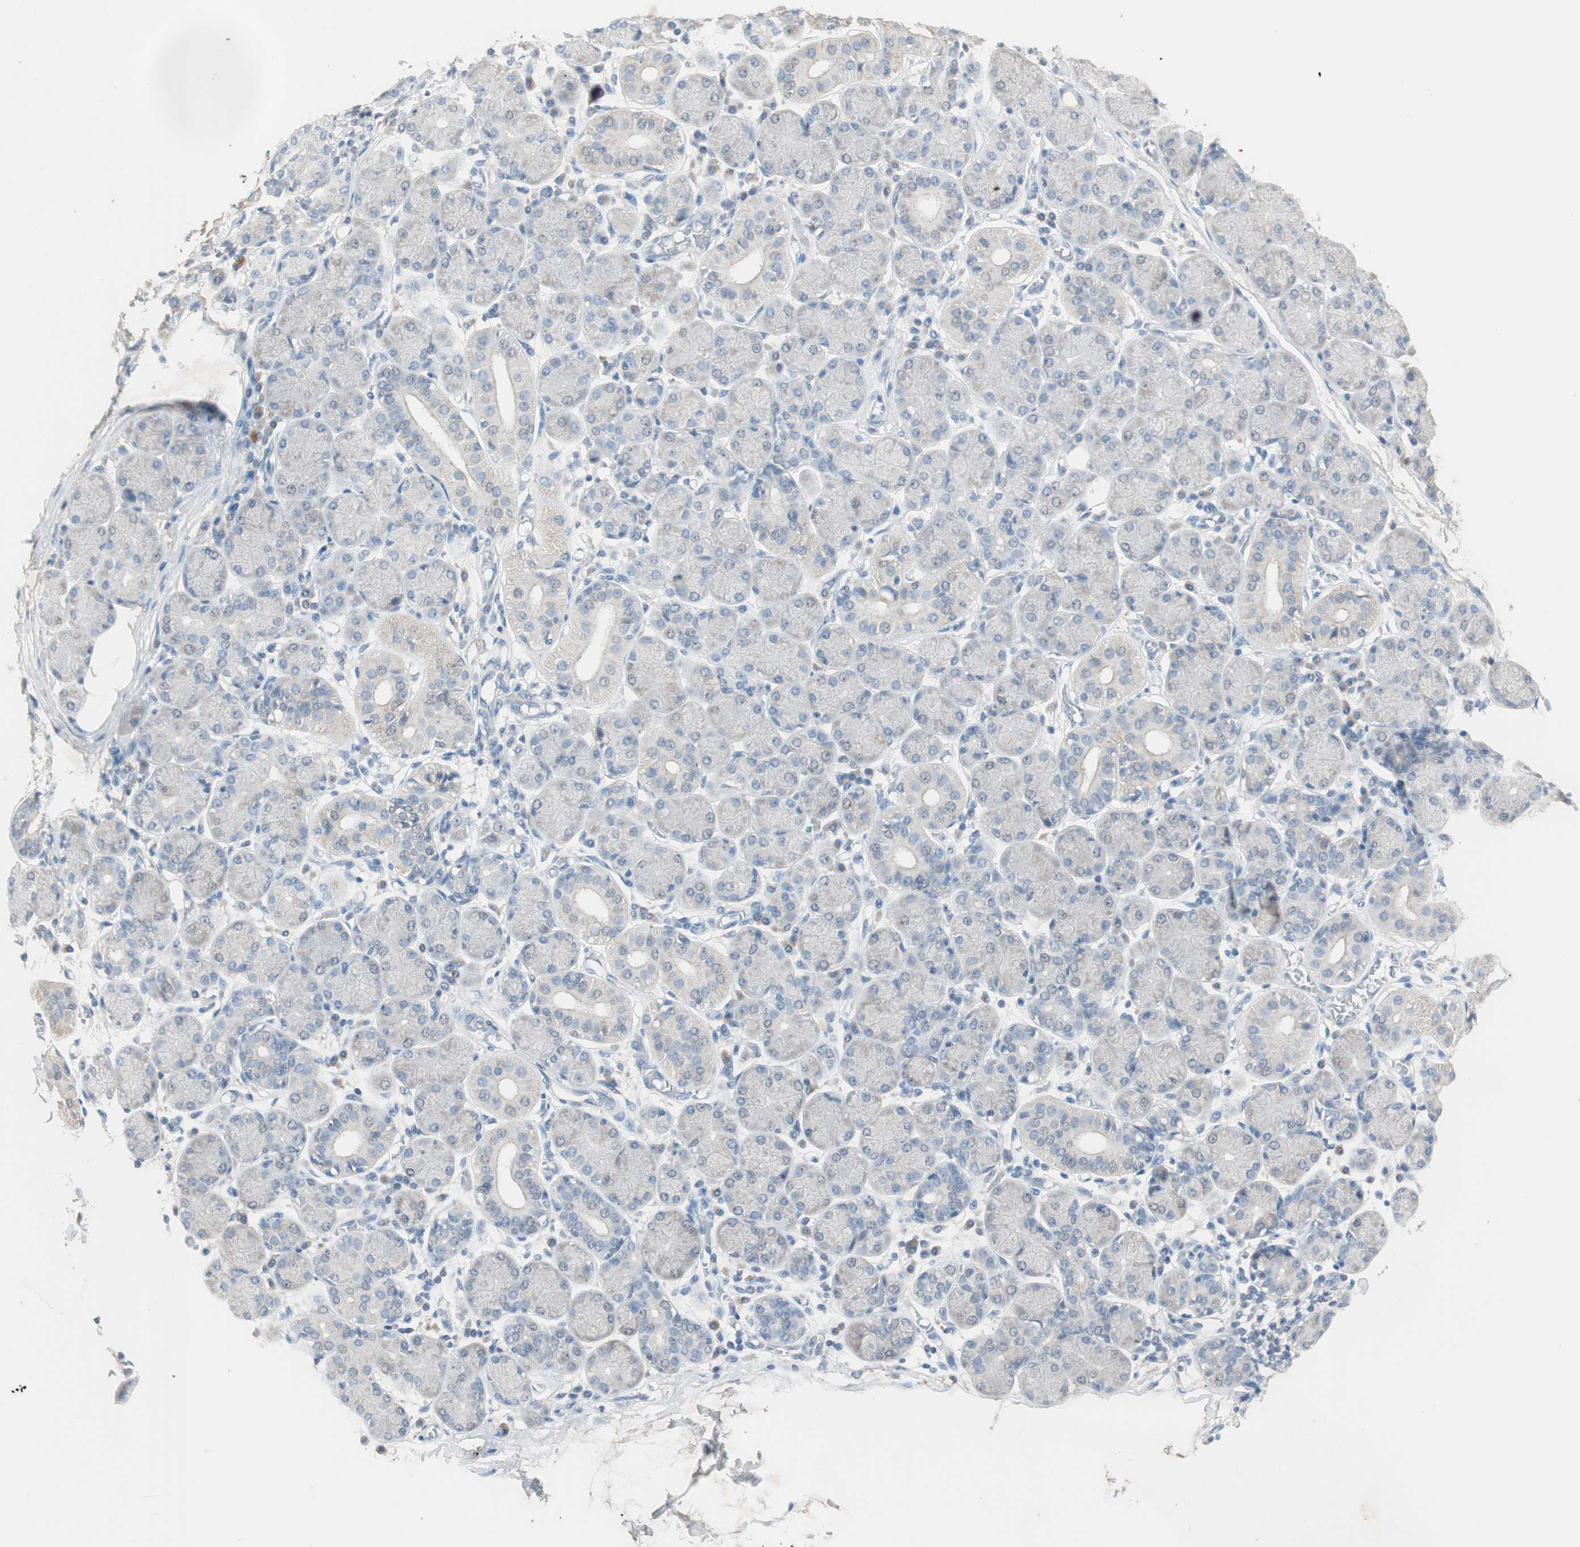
{"staining": {"intensity": "negative", "quantity": "none", "location": "none"}, "tissue": "salivary gland", "cell_type": "Glandular cells", "image_type": "normal", "snomed": [{"axis": "morphology", "description": "Normal tissue, NOS"}, {"axis": "topography", "description": "Salivary gland"}], "caption": "Salivary gland stained for a protein using IHC displays no expression glandular cells.", "gene": "KHK", "patient": {"sex": "female", "age": 24}}